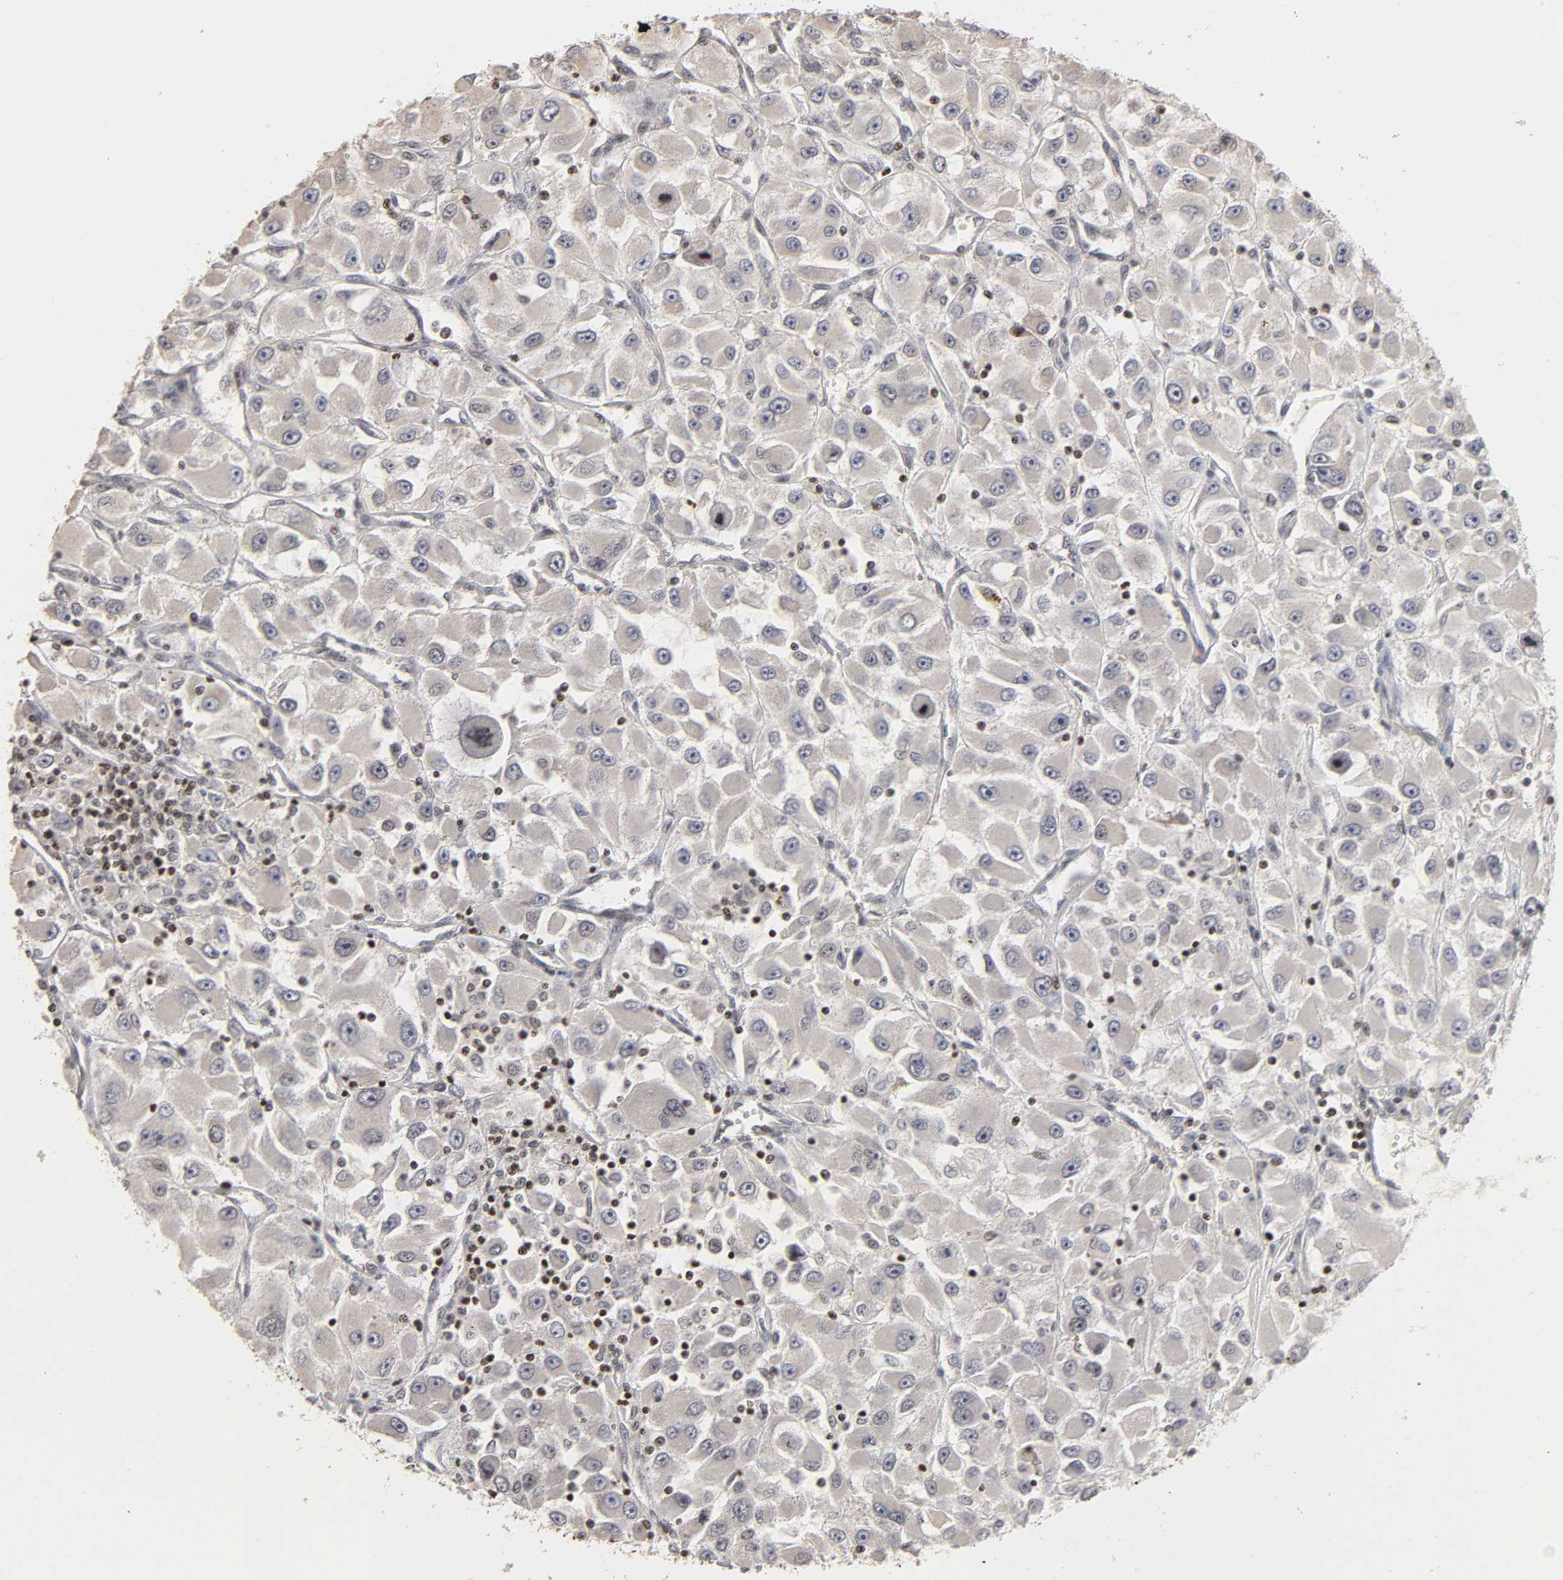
{"staining": {"intensity": "negative", "quantity": "none", "location": "none"}, "tissue": "renal cancer", "cell_type": "Tumor cells", "image_type": "cancer", "snomed": [{"axis": "morphology", "description": "Adenocarcinoma, NOS"}, {"axis": "topography", "description": "Kidney"}], "caption": "This image is of adenocarcinoma (renal) stained with IHC to label a protein in brown with the nuclei are counter-stained blue. There is no positivity in tumor cells.", "gene": "ZNF473", "patient": {"sex": "female", "age": 52}}